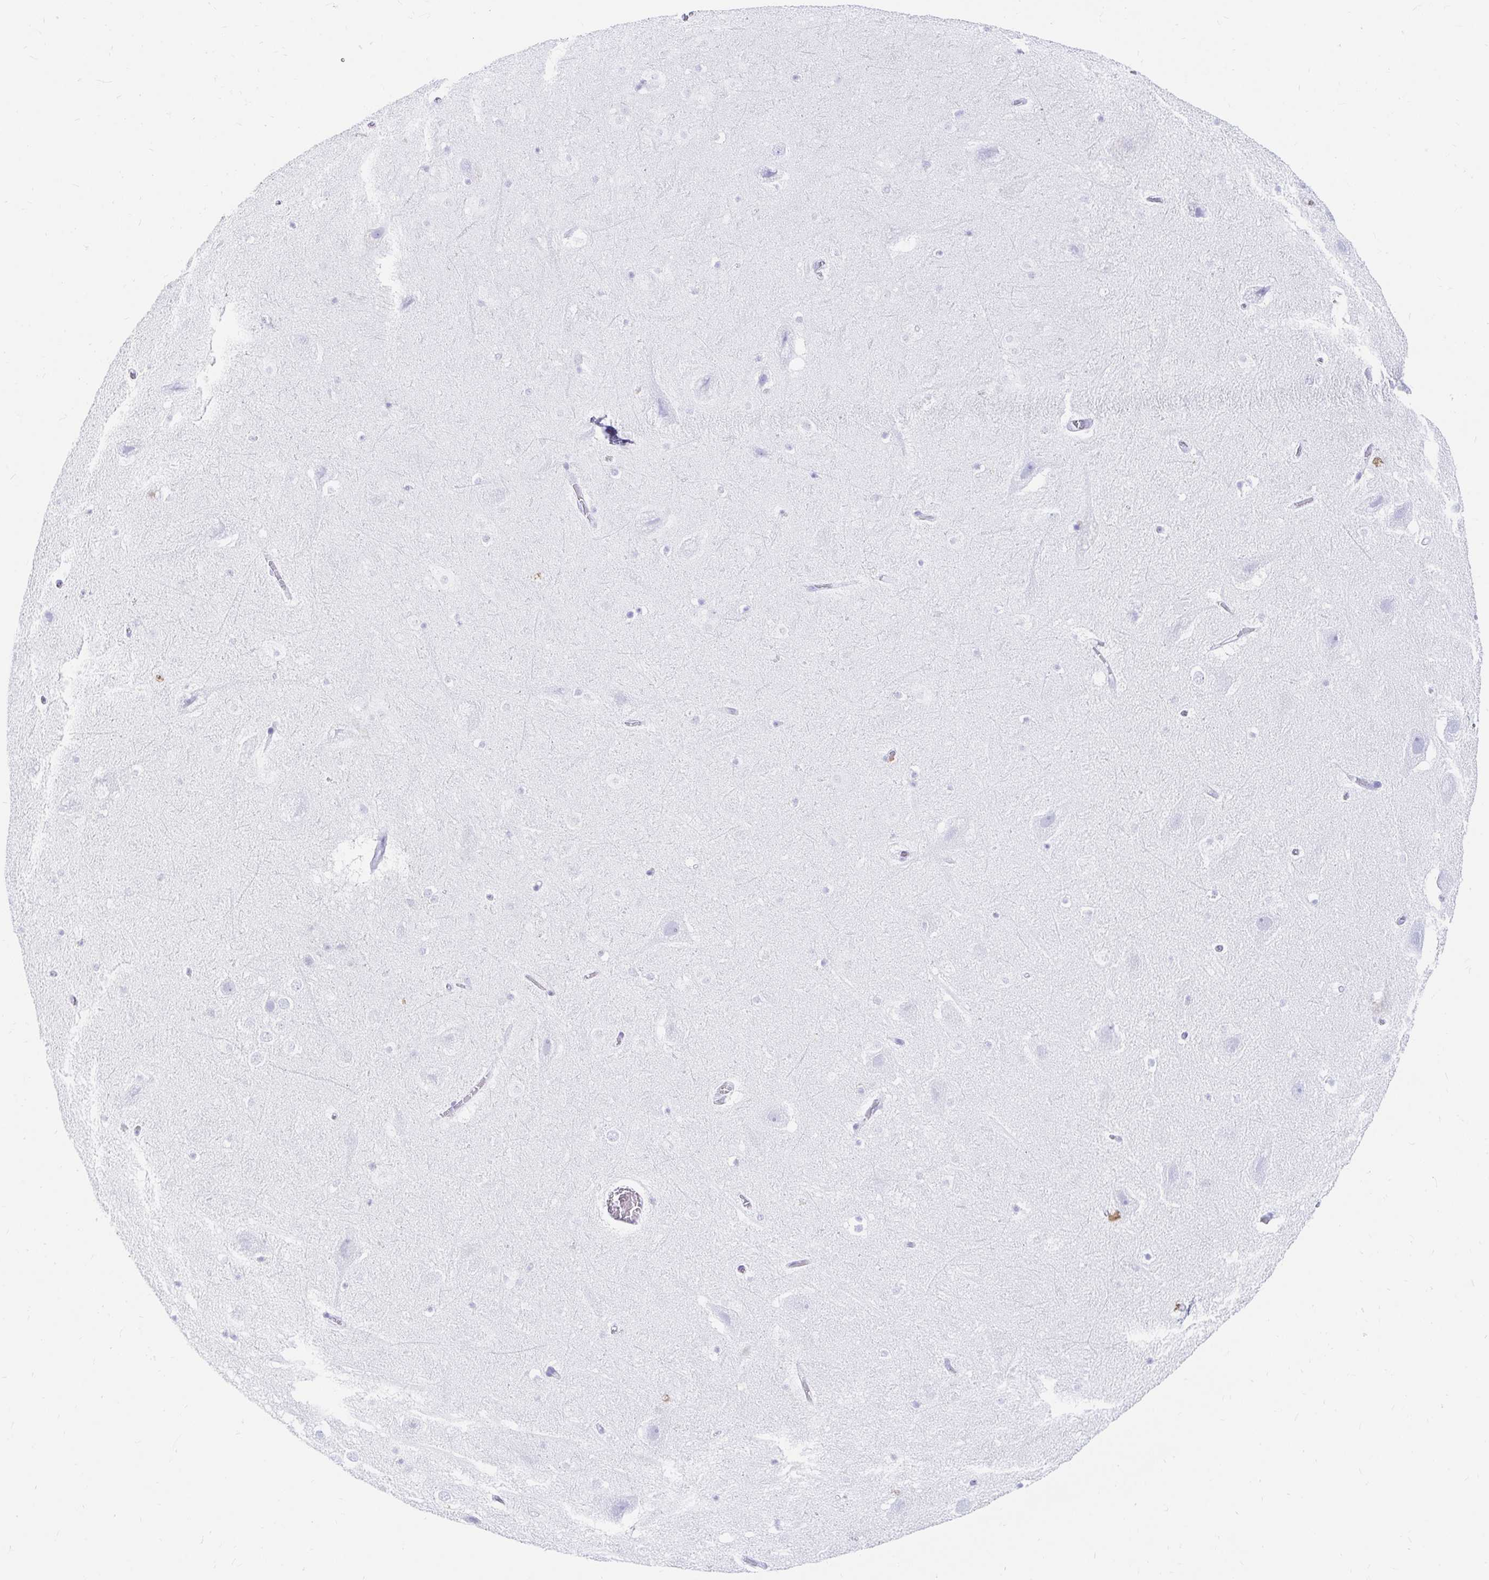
{"staining": {"intensity": "negative", "quantity": "none", "location": "none"}, "tissue": "hippocampus", "cell_type": "Glial cells", "image_type": "normal", "snomed": [{"axis": "morphology", "description": "Normal tissue, NOS"}, {"axis": "topography", "description": "Hippocampus"}], "caption": "DAB (3,3'-diaminobenzidine) immunohistochemical staining of normal human hippocampus reveals no significant staining in glial cells. (Stains: DAB IHC with hematoxylin counter stain, Microscopy: brightfield microscopy at high magnification).", "gene": "OR6T1", "patient": {"sex": "female", "age": 42}}